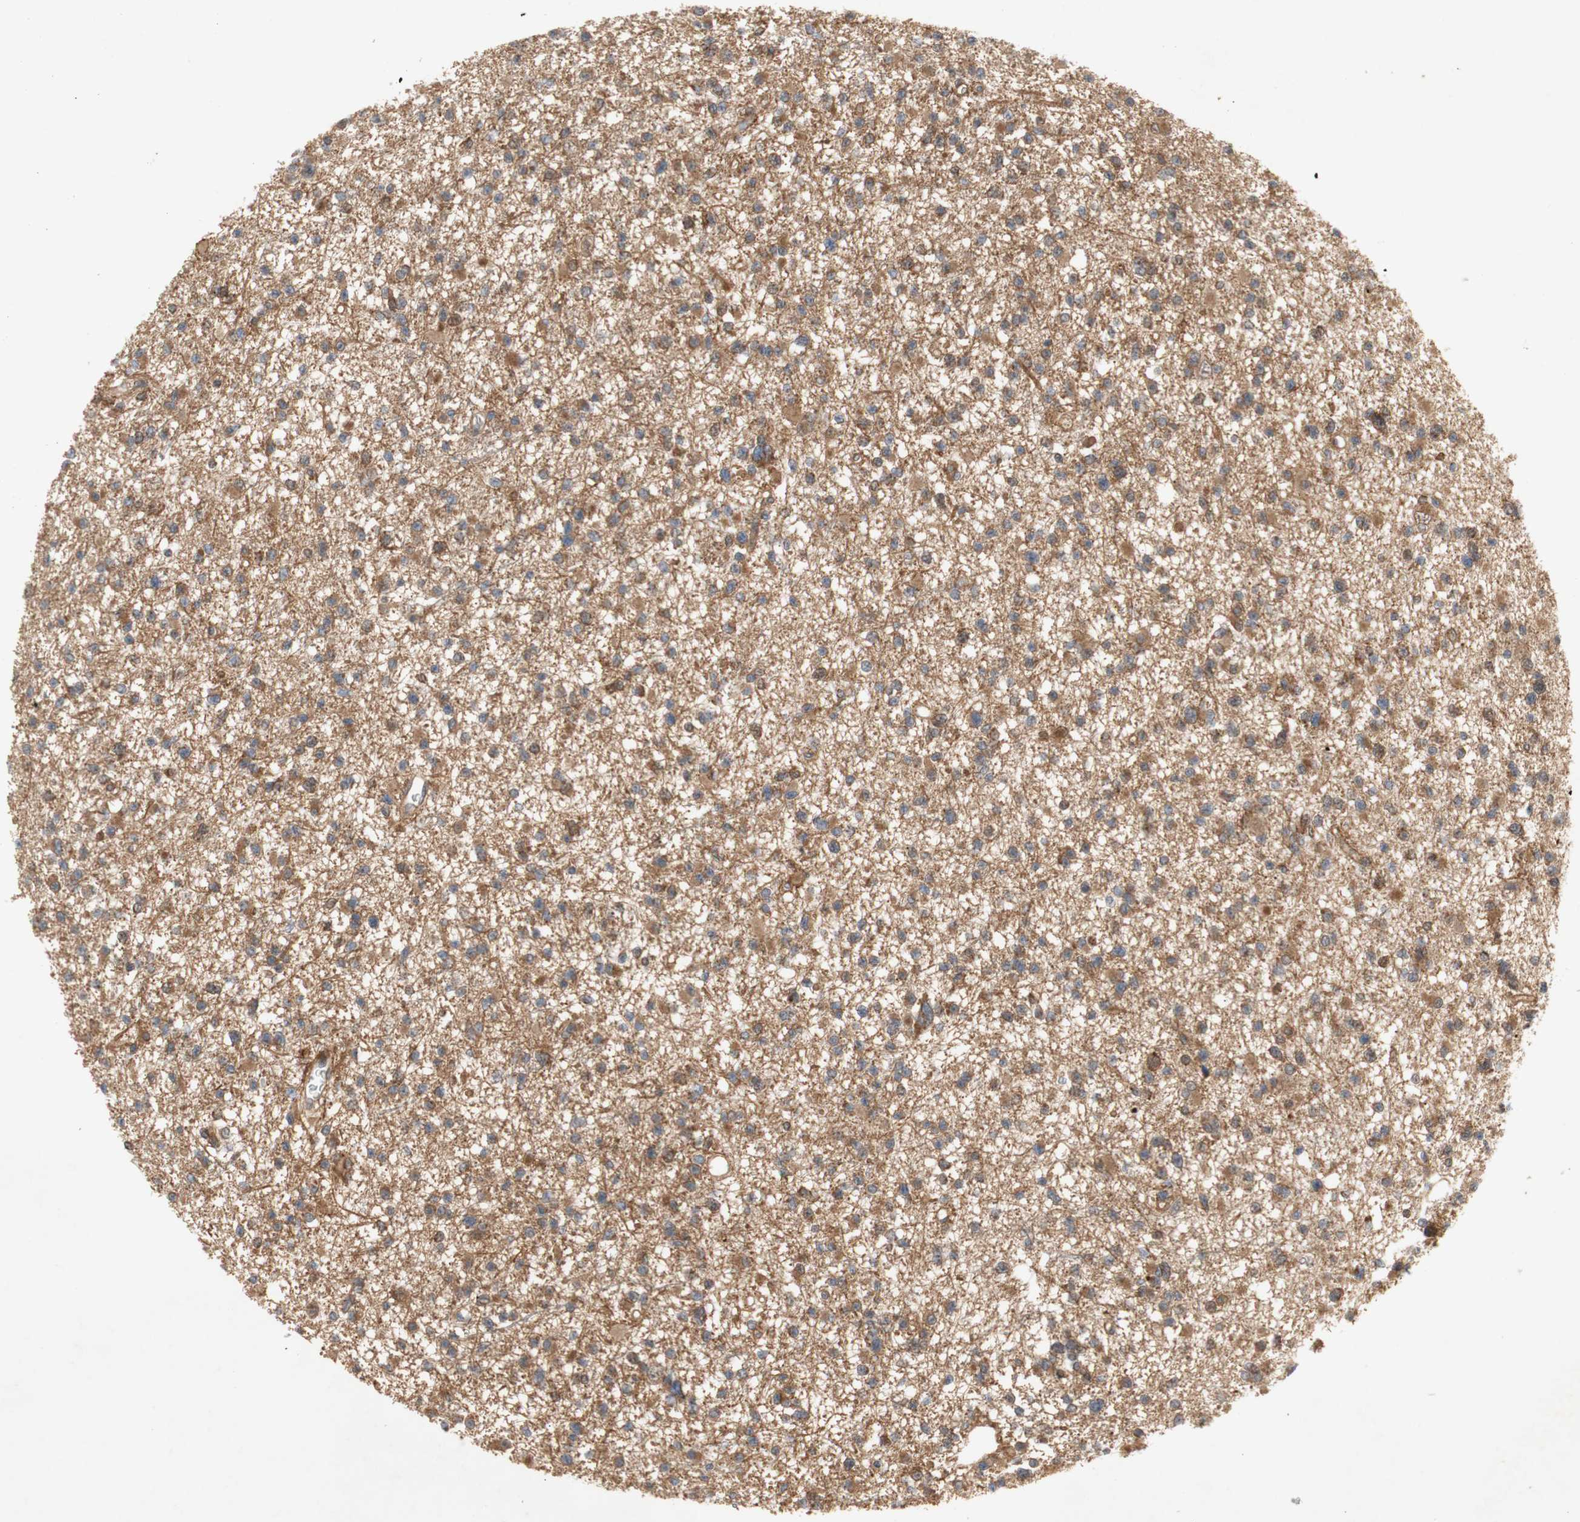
{"staining": {"intensity": "moderate", "quantity": ">75%", "location": "cytoplasmic/membranous"}, "tissue": "glioma", "cell_type": "Tumor cells", "image_type": "cancer", "snomed": [{"axis": "morphology", "description": "Glioma, malignant, Low grade"}, {"axis": "topography", "description": "Brain"}], "caption": "About >75% of tumor cells in human low-grade glioma (malignant) demonstrate moderate cytoplasmic/membranous protein staining as visualized by brown immunohistochemical staining.", "gene": "PKN1", "patient": {"sex": "female", "age": 22}}